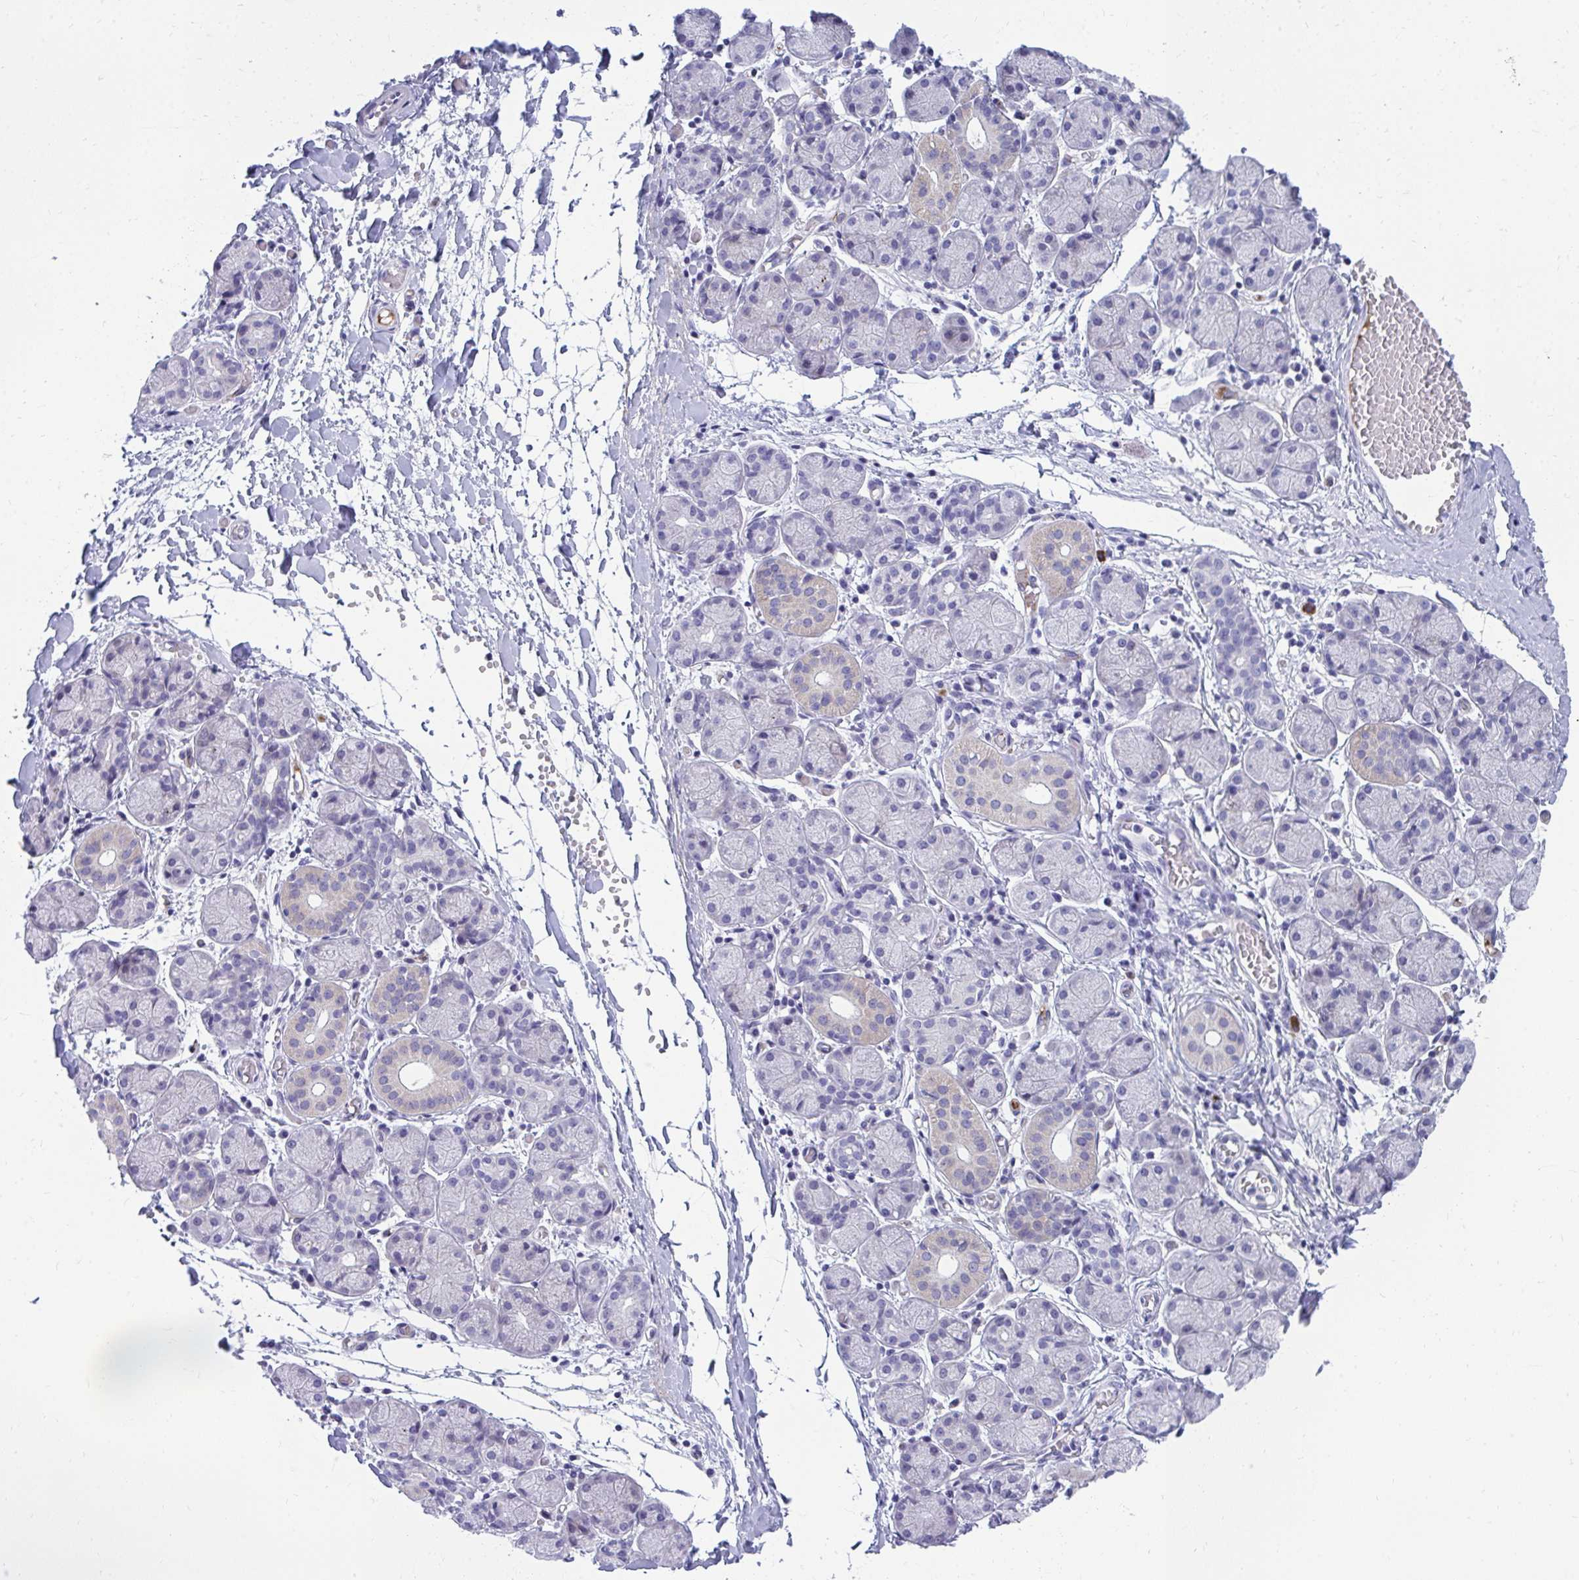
{"staining": {"intensity": "weak", "quantity": "<25%", "location": "cytoplasmic/membranous"}, "tissue": "salivary gland", "cell_type": "Glandular cells", "image_type": "normal", "snomed": [{"axis": "morphology", "description": "Normal tissue, NOS"}, {"axis": "topography", "description": "Salivary gland"}], "caption": "Glandular cells are negative for brown protein staining in benign salivary gland. (Stains: DAB (3,3'-diaminobenzidine) immunohistochemistry with hematoxylin counter stain, Microscopy: brightfield microscopy at high magnification).", "gene": "TSBP1", "patient": {"sex": "female", "age": 24}}